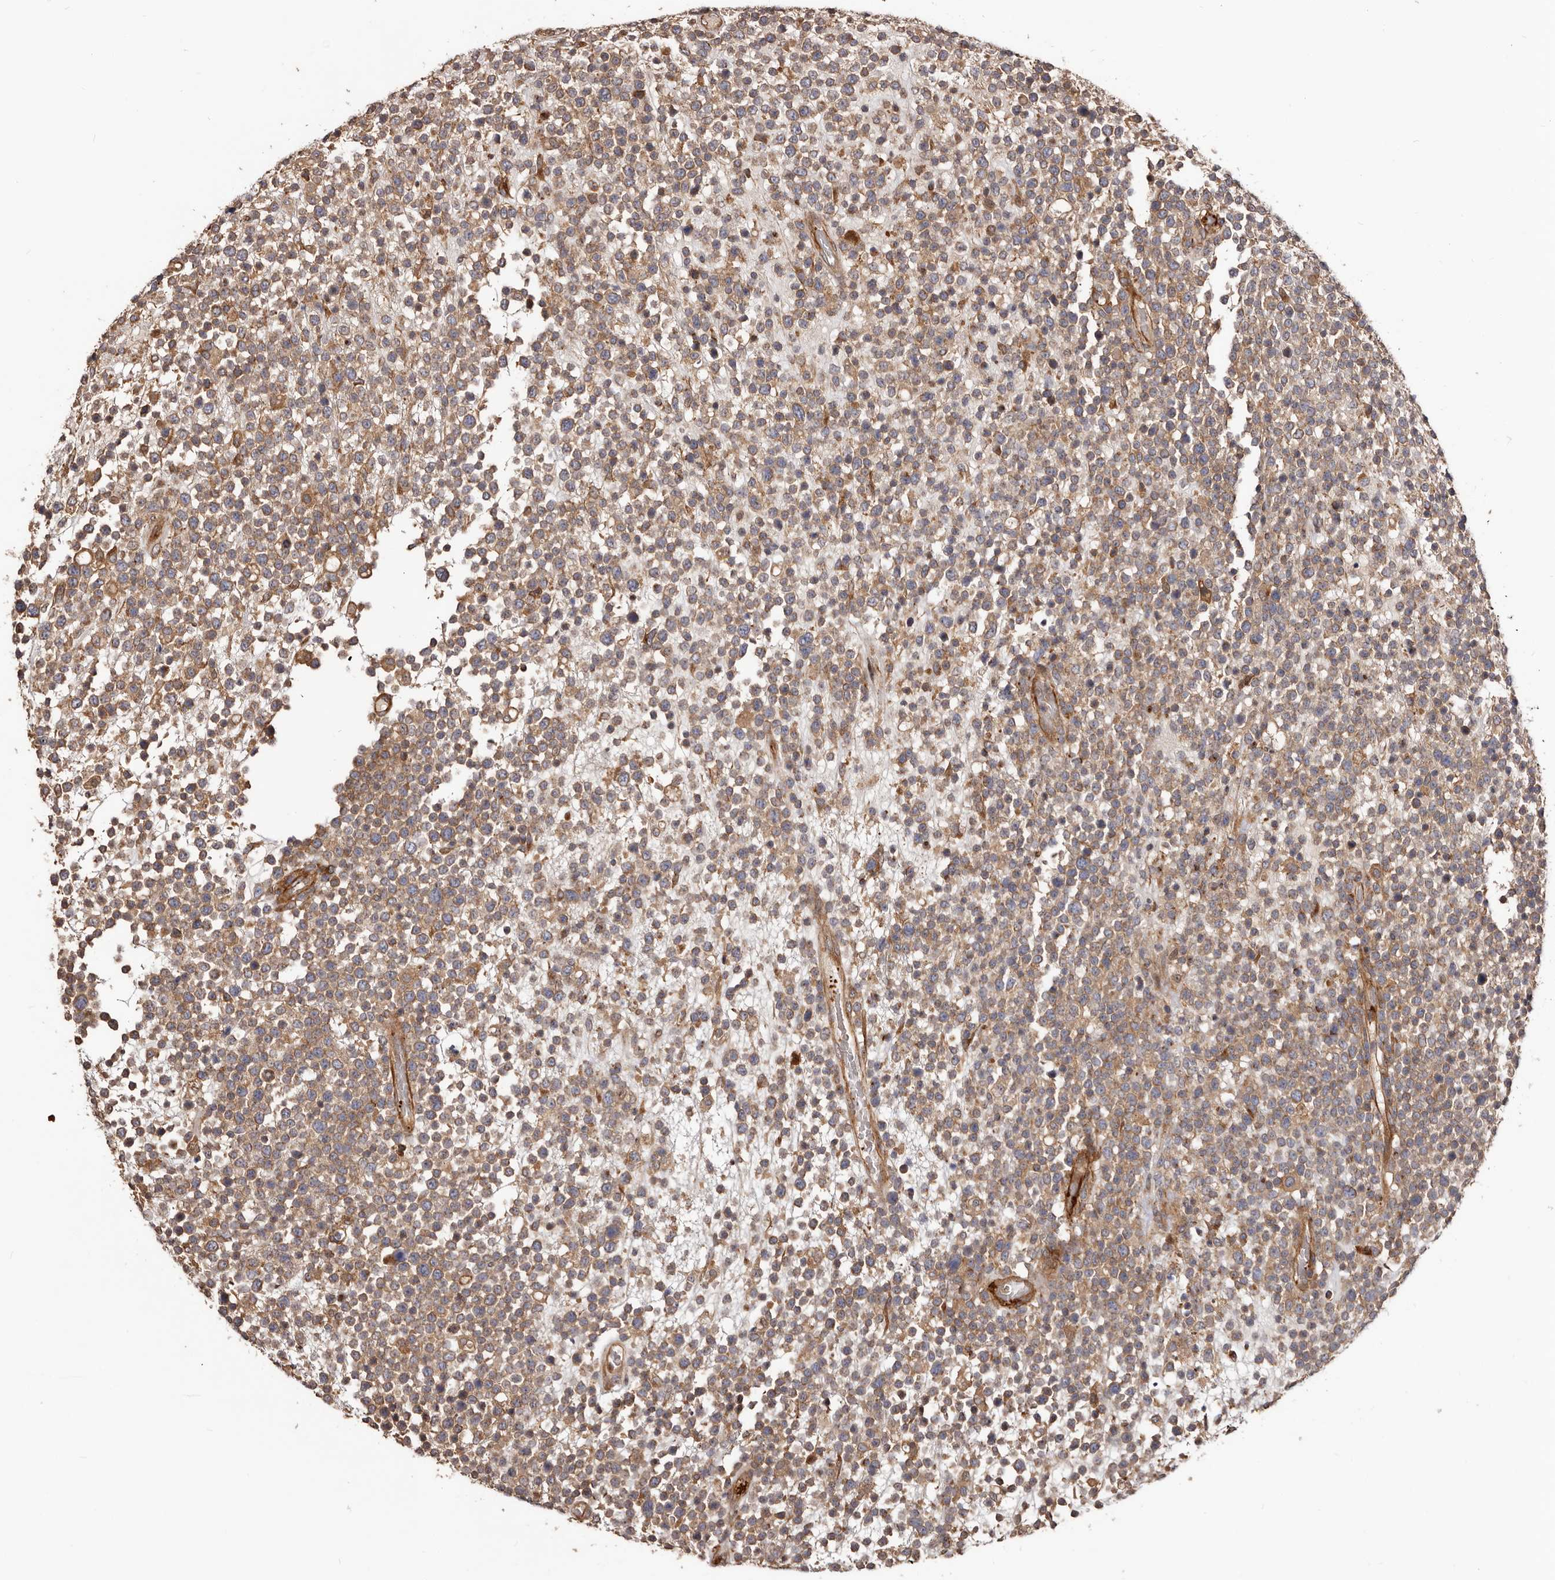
{"staining": {"intensity": "moderate", "quantity": ">75%", "location": "cytoplasmic/membranous"}, "tissue": "lymphoma", "cell_type": "Tumor cells", "image_type": "cancer", "snomed": [{"axis": "morphology", "description": "Malignant lymphoma, non-Hodgkin's type, High grade"}, {"axis": "topography", "description": "Colon"}], "caption": "DAB immunohistochemical staining of lymphoma reveals moderate cytoplasmic/membranous protein positivity in about >75% of tumor cells. (DAB (3,3'-diaminobenzidine) IHC with brightfield microscopy, high magnification).", "gene": "GTPBP1", "patient": {"sex": "female", "age": 53}}